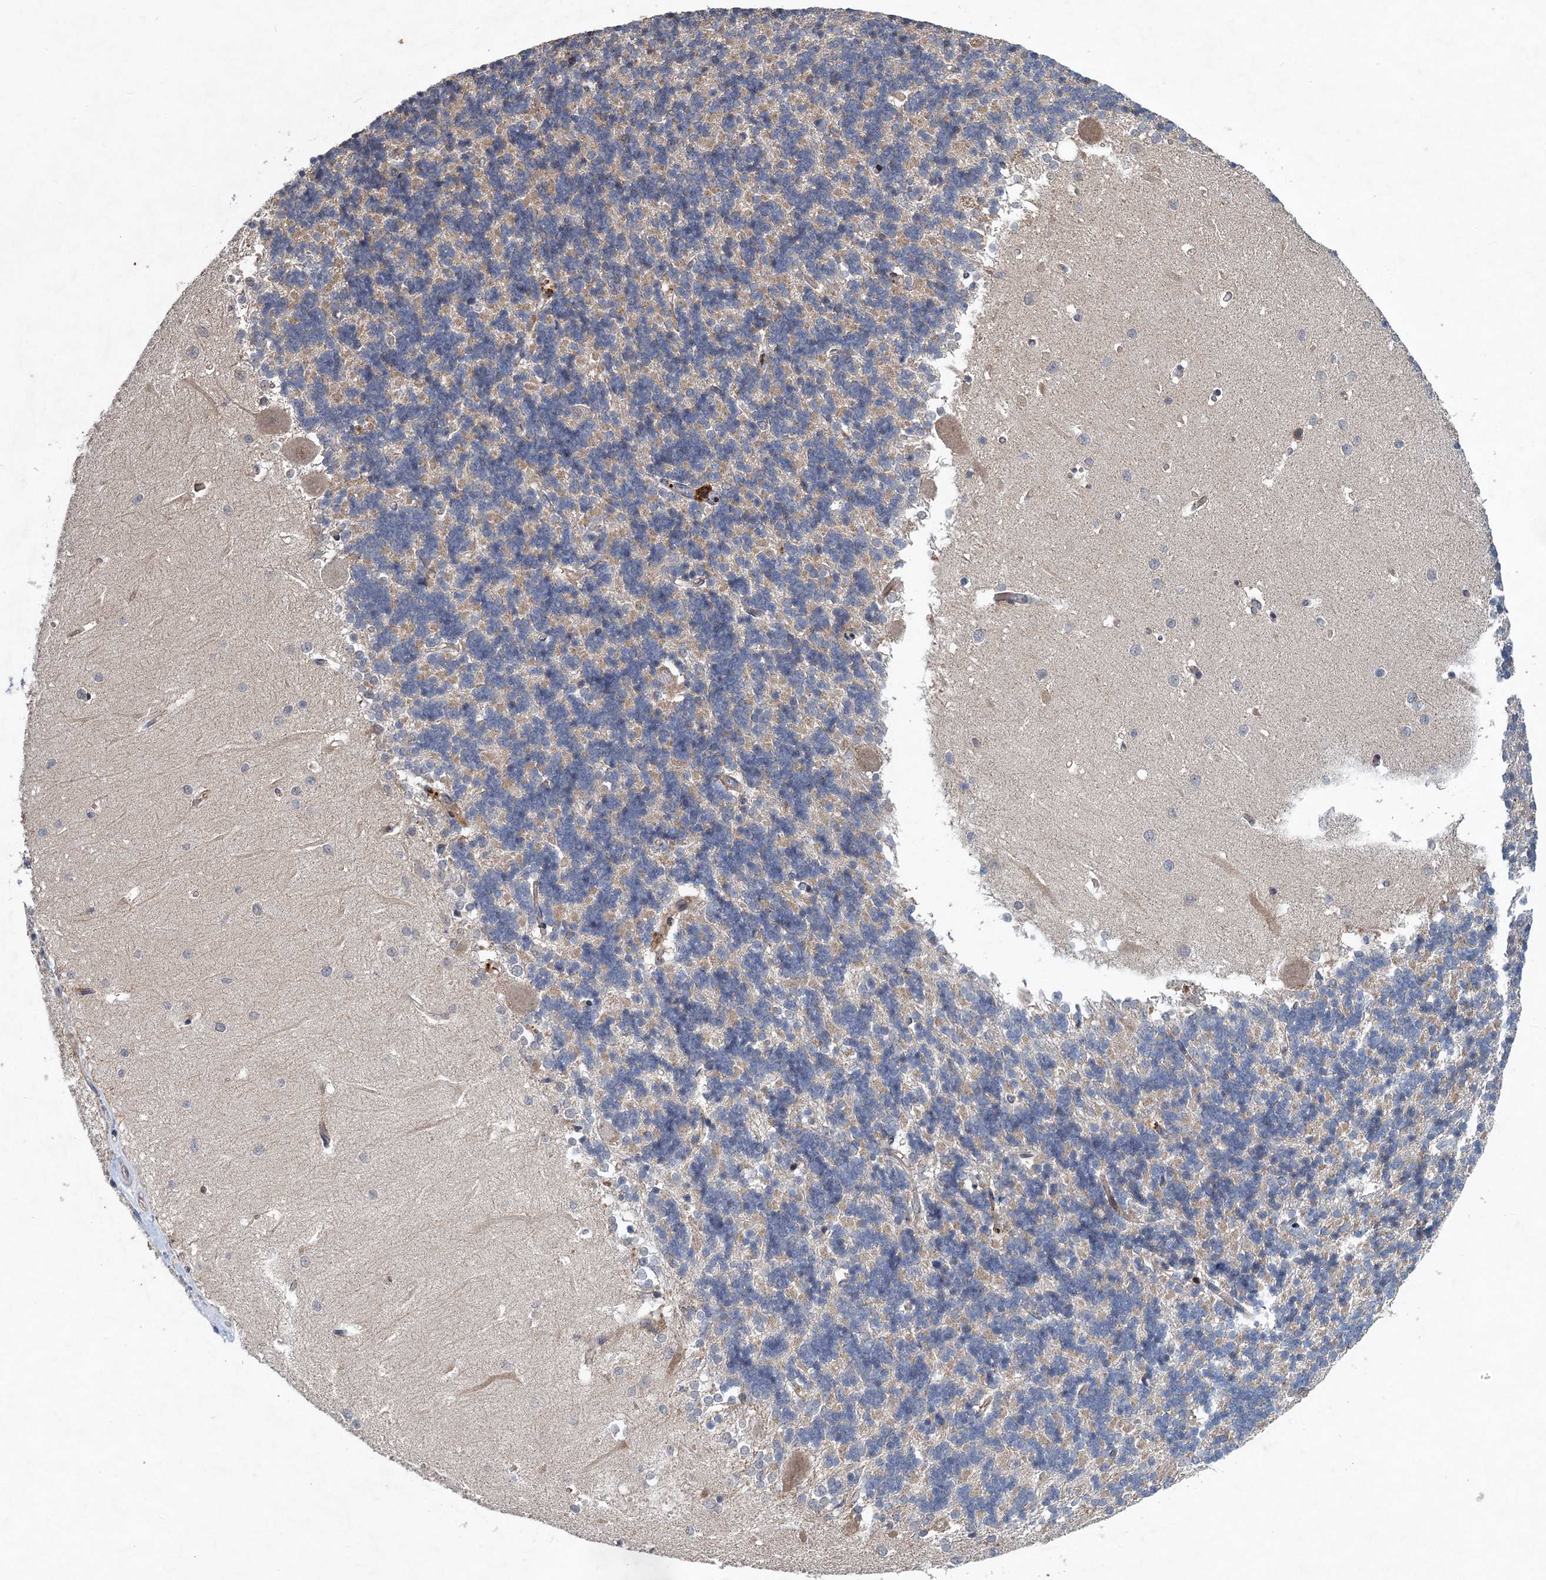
{"staining": {"intensity": "moderate", "quantity": "25%-75%", "location": "cytoplasmic/membranous"}, "tissue": "cerebellum", "cell_type": "Cells in granular layer", "image_type": "normal", "snomed": [{"axis": "morphology", "description": "Normal tissue, NOS"}, {"axis": "topography", "description": "Cerebellum"}], "caption": "Immunohistochemistry (IHC) photomicrograph of benign cerebellum: human cerebellum stained using immunohistochemistry exhibits medium levels of moderate protein expression localized specifically in the cytoplasmic/membranous of cells in granular layer, appearing as a cytoplasmic/membranous brown color.", "gene": "NUDT22", "patient": {"sex": "male", "age": 37}}